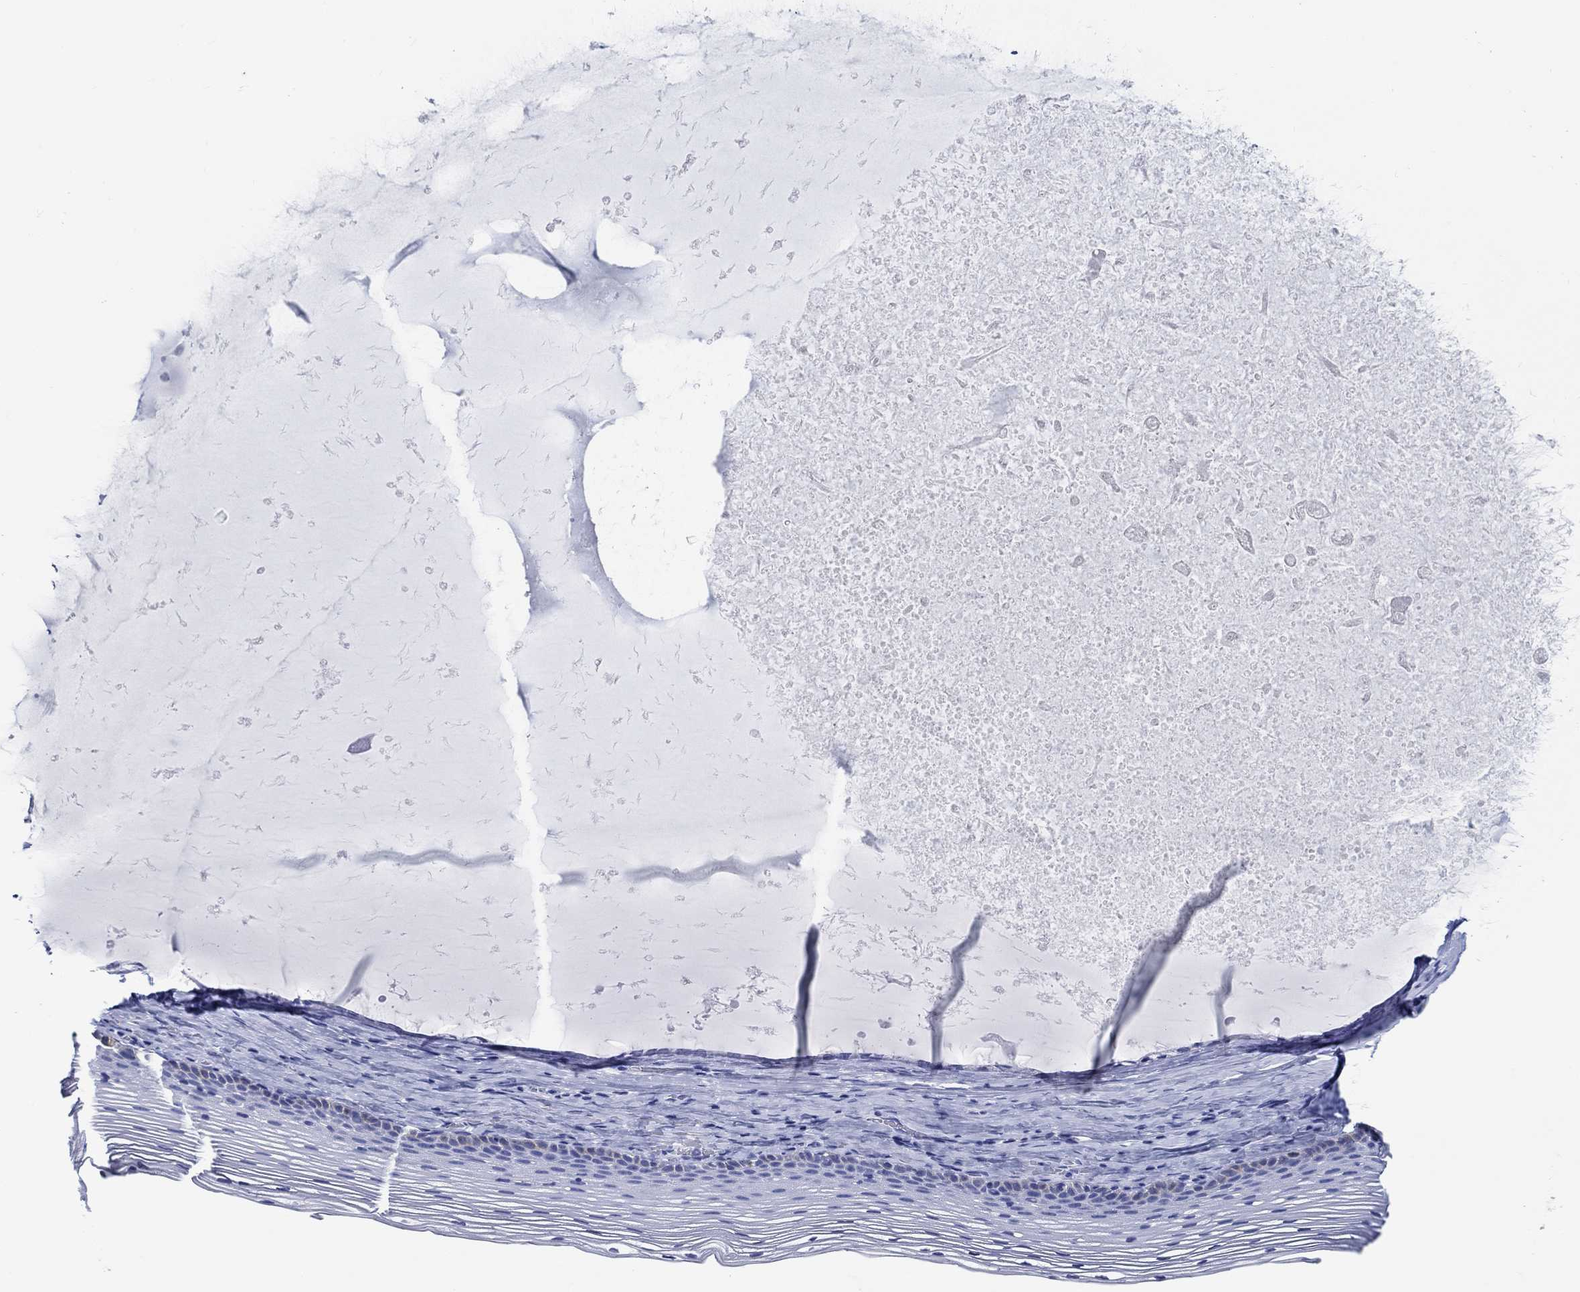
{"staining": {"intensity": "negative", "quantity": "none", "location": "none"}, "tissue": "cervix", "cell_type": "Glandular cells", "image_type": "normal", "snomed": [{"axis": "morphology", "description": "Normal tissue, NOS"}, {"axis": "topography", "description": "Cervix"}], "caption": "A micrograph of human cervix is negative for staining in glandular cells. The staining was performed using DAB to visualize the protein expression in brown, while the nuclei were stained in blue with hematoxylin (Magnification: 20x).", "gene": "FBXO2", "patient": {"sex": "female", "age": 39}}